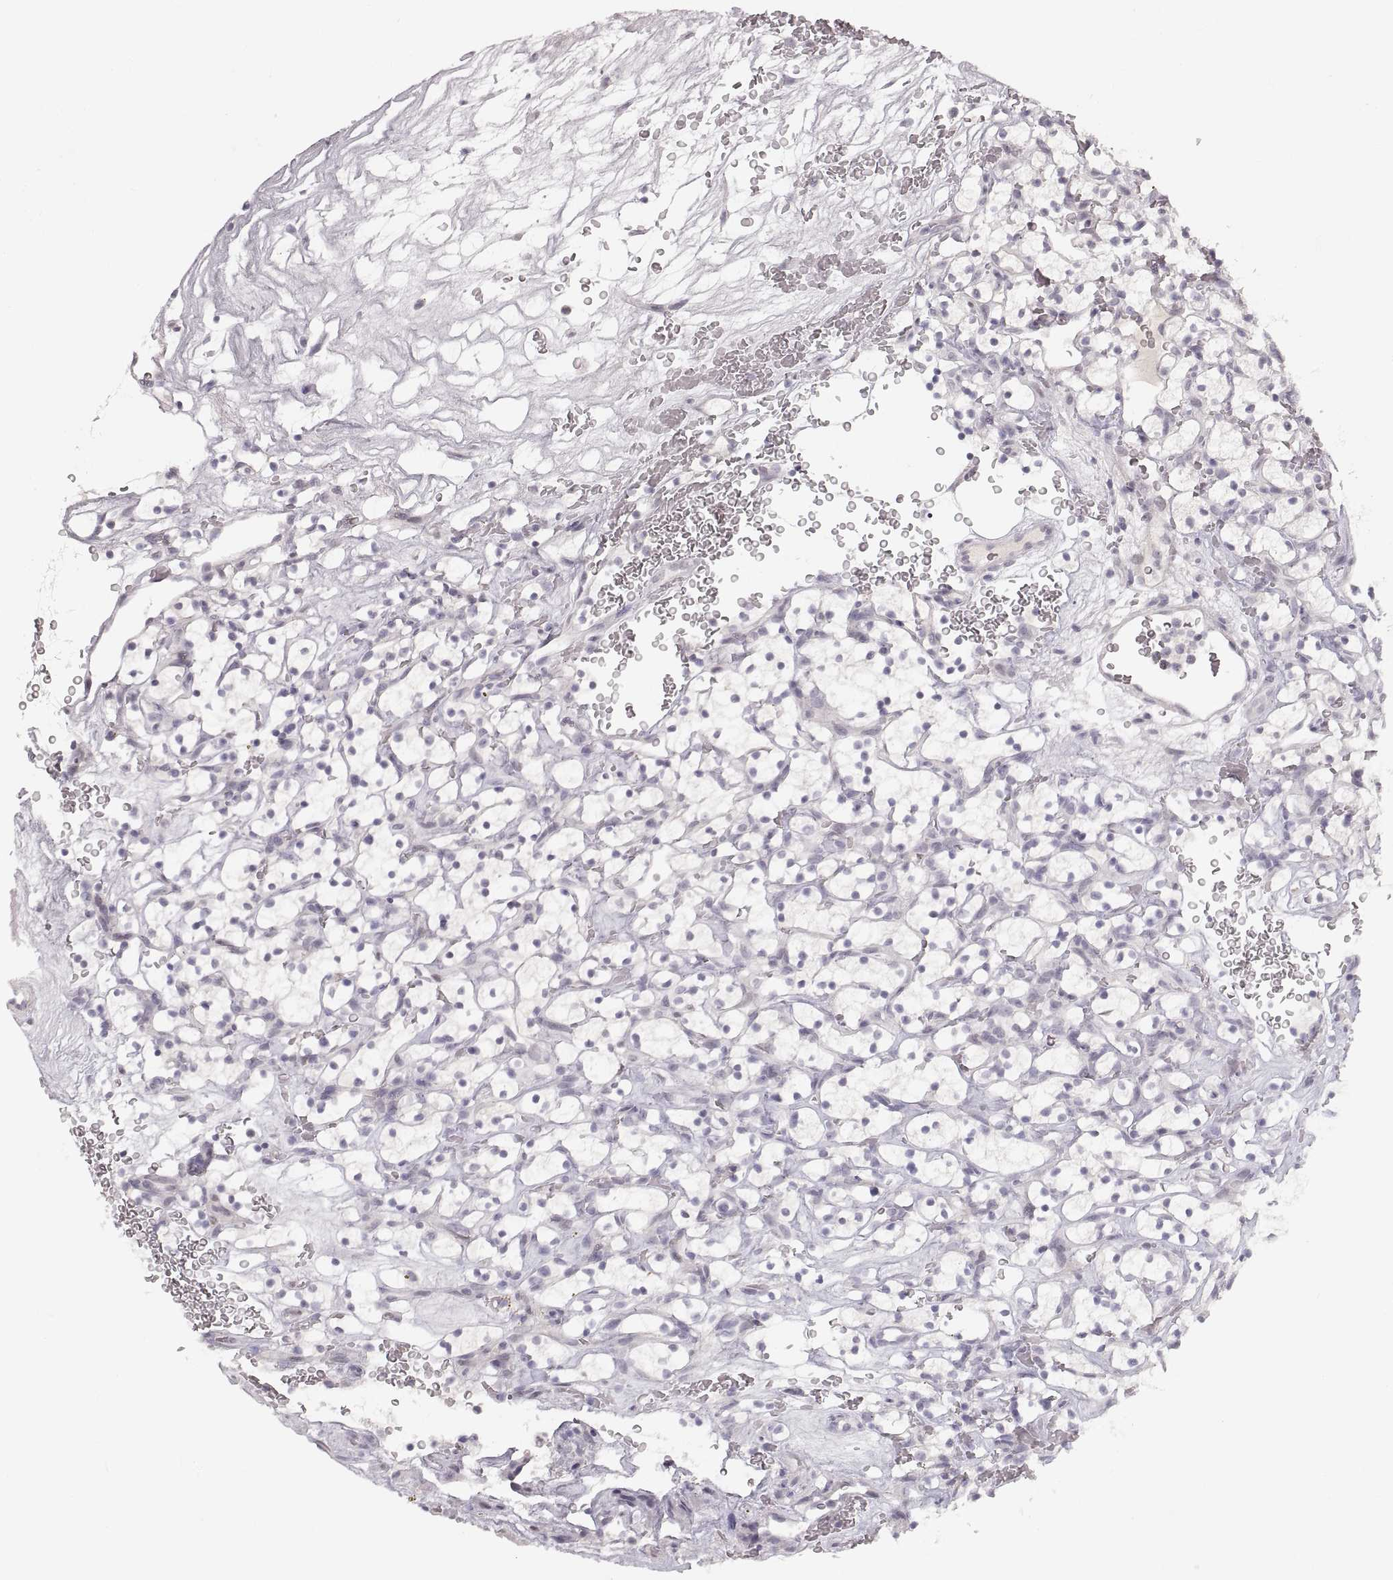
{"staining": {"intensity": "negative", "quantity": "none", "location": "none"}, "tissue": "renal cancer", "cell_type": "Tumor cells", "image_type": "cancer", "snomed": [{"axis": "morphology", "description": "Adenocarcinoma, NOS"}, {"axis": "topography", "description": "Kidney"}], "caption": "A histopathology image of human renal cancer is negative for staining in tumor cells.", "gene": "PCSK2", "patient": {"sex": "female", "age": 64}}